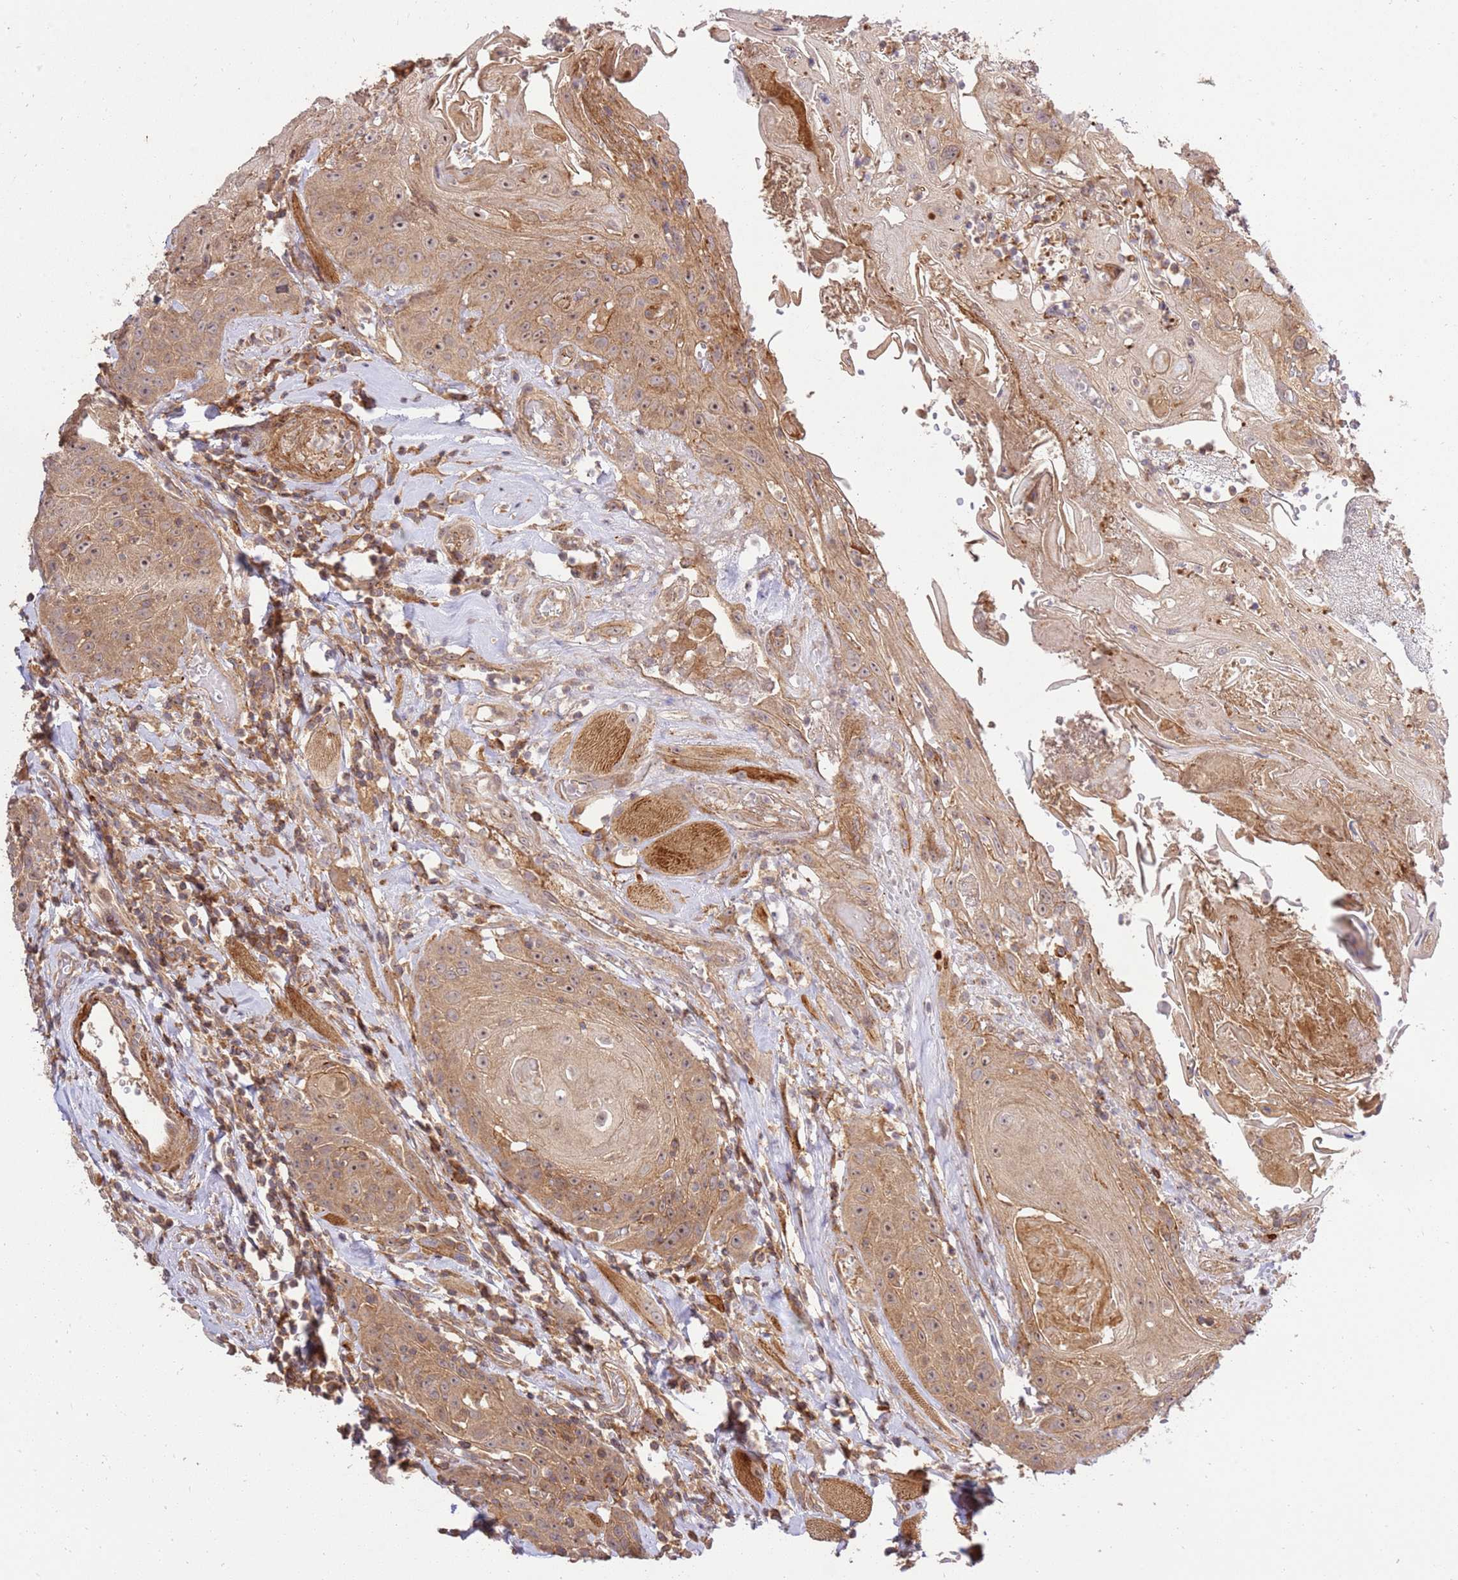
{"staining": {"intensity": "moderate", "quantity": ">75%", "location": "cytoplasmic/membranous"}, "tissue": "head and neck cancer", "cell_type": "Tumor cells", "image_type": "cancer", "snomed": [{"axis": "morphology", "description": "Squamous cell carcinoma, NOS"}, {"axis": "topography", "description": "Head-Neck"}], "caption": "IHC photomicrograph of neoplastic tissue: squamous cell carcinoma (head and neck) stained using immunohistochemistry reveals medium levels of moderate protein expression localized specifically in the cytoplasmic/membranous of tumor cells, appearing as a cytoplasmic/membranous brown color.", "gene": "GAREM1", "patient": {"sex": "female", "age": 59}}